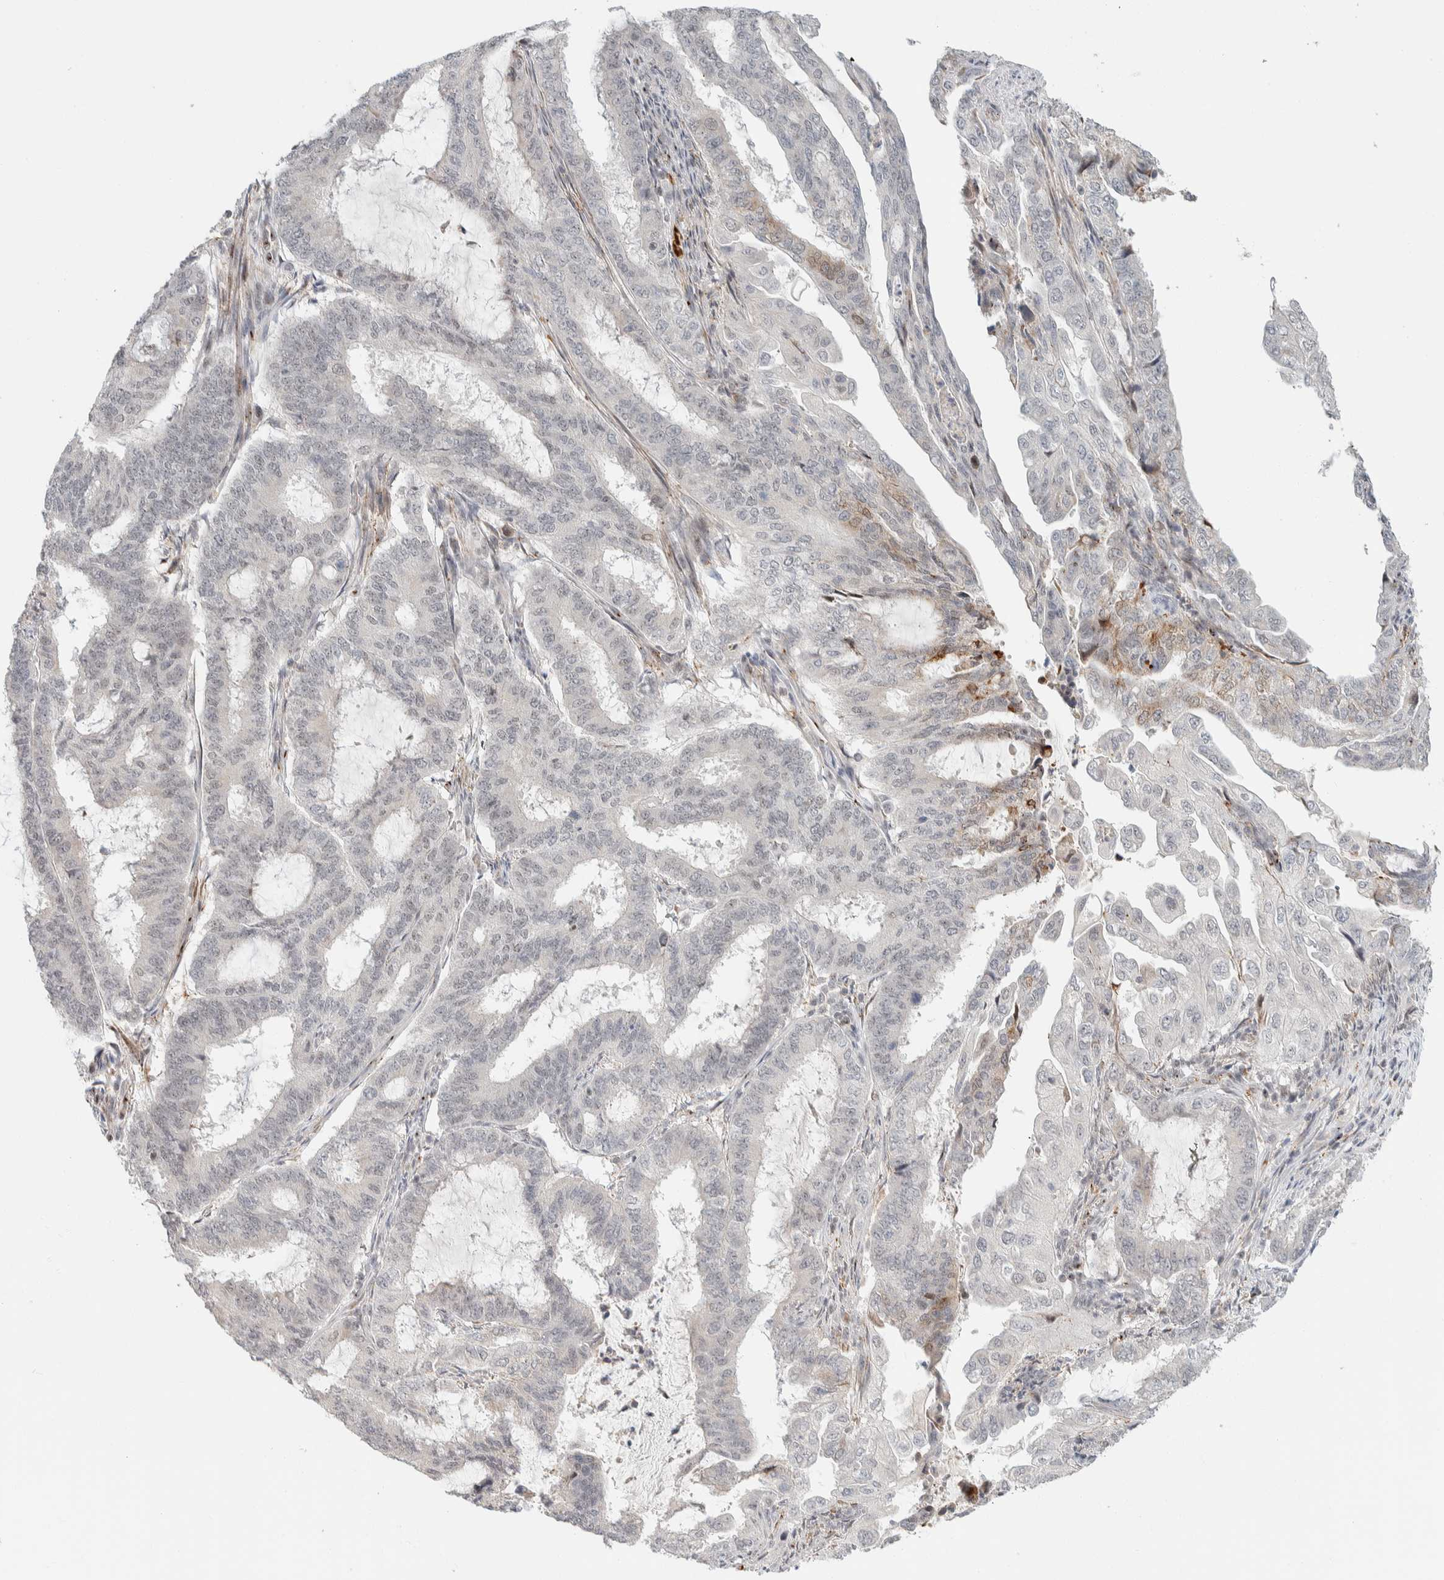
{"staining": {"intensity": "moderate", "quantity": "<25%", "location": "cytoplasmic/membranous"}, "tissue": "endometrial cancer", "cell_type": "Tumor cells", "image_type": "cancer", "snomed": [{"axis": "morphology", "description": "Adenocarcinoma, NOS"}, {"axis": "topography", "description": "Endometrium"}], "caption": "Protein staining reveals moderate cytoplasmic/membranous expression in approximately <25% of tumor cells in adenocarcinoma (endometrial). (DAB (3,3'-diaminobenzidine) IHC with brightfield microscopy, high magnification).", "gene": "ZBTB2", "patient": {"sex": "female", "age": 51}}